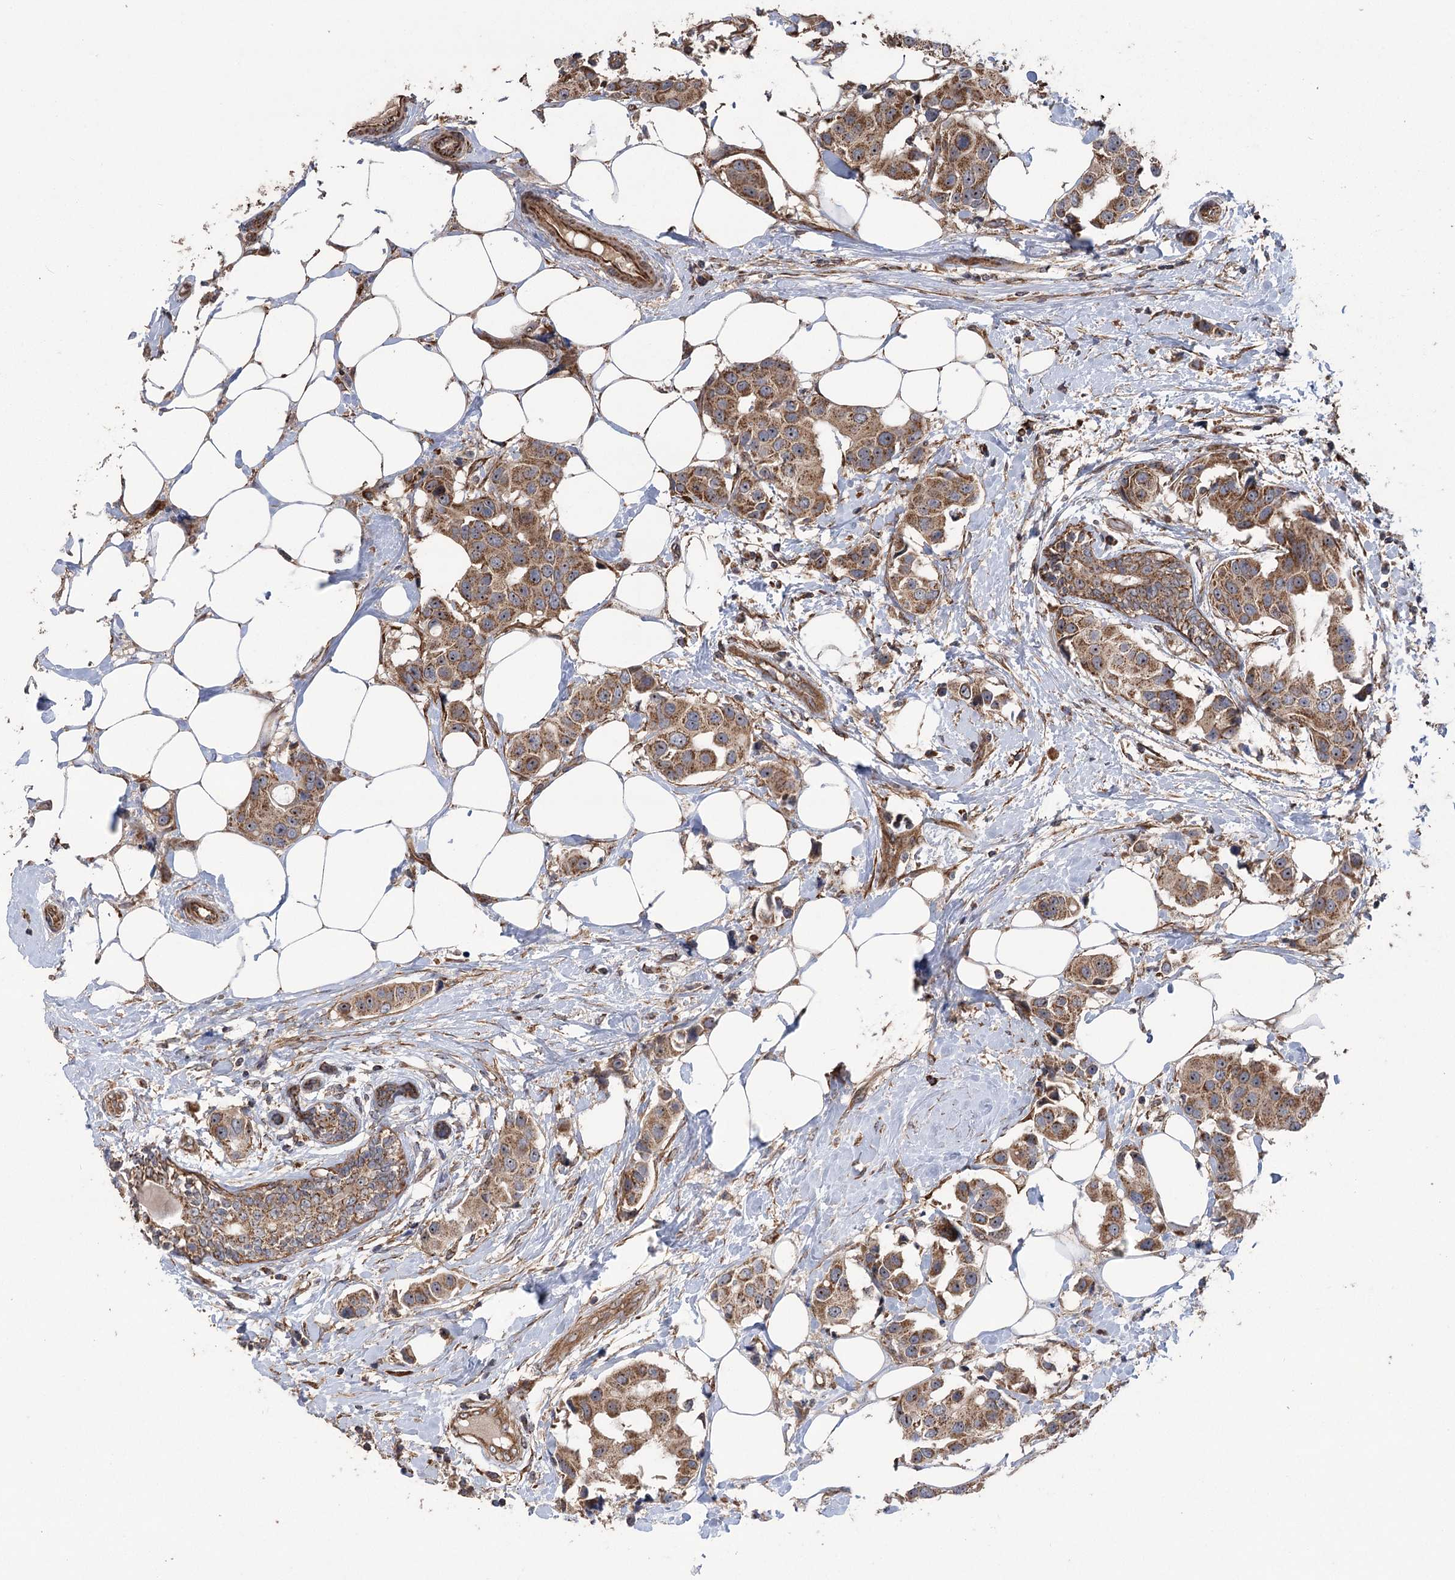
{"staining": {"intensity": "moderate", "quantity": ">75%", "location": "cytoplasmic/membranous,nuclear"}, "tissue": "breast cancer", "cell_type": "Tumor cells", "image_type": "cancer", "snomed": [{"axis": "morphology", "description": "Normal tissue, NOS"}, {"axis": "morphology", "description": "Duct carcinoma"}, {"axis": "topography", "description": "Breast"}], "caption": "The immunohistochemical stain shows moderate cytoplasmic/membranous and nuclear expression in tumor cells of breast infiltrating ductal carcinoma tissue.", "gene": "RWDD4", "patient": {"sex": "female", "age": 39}}